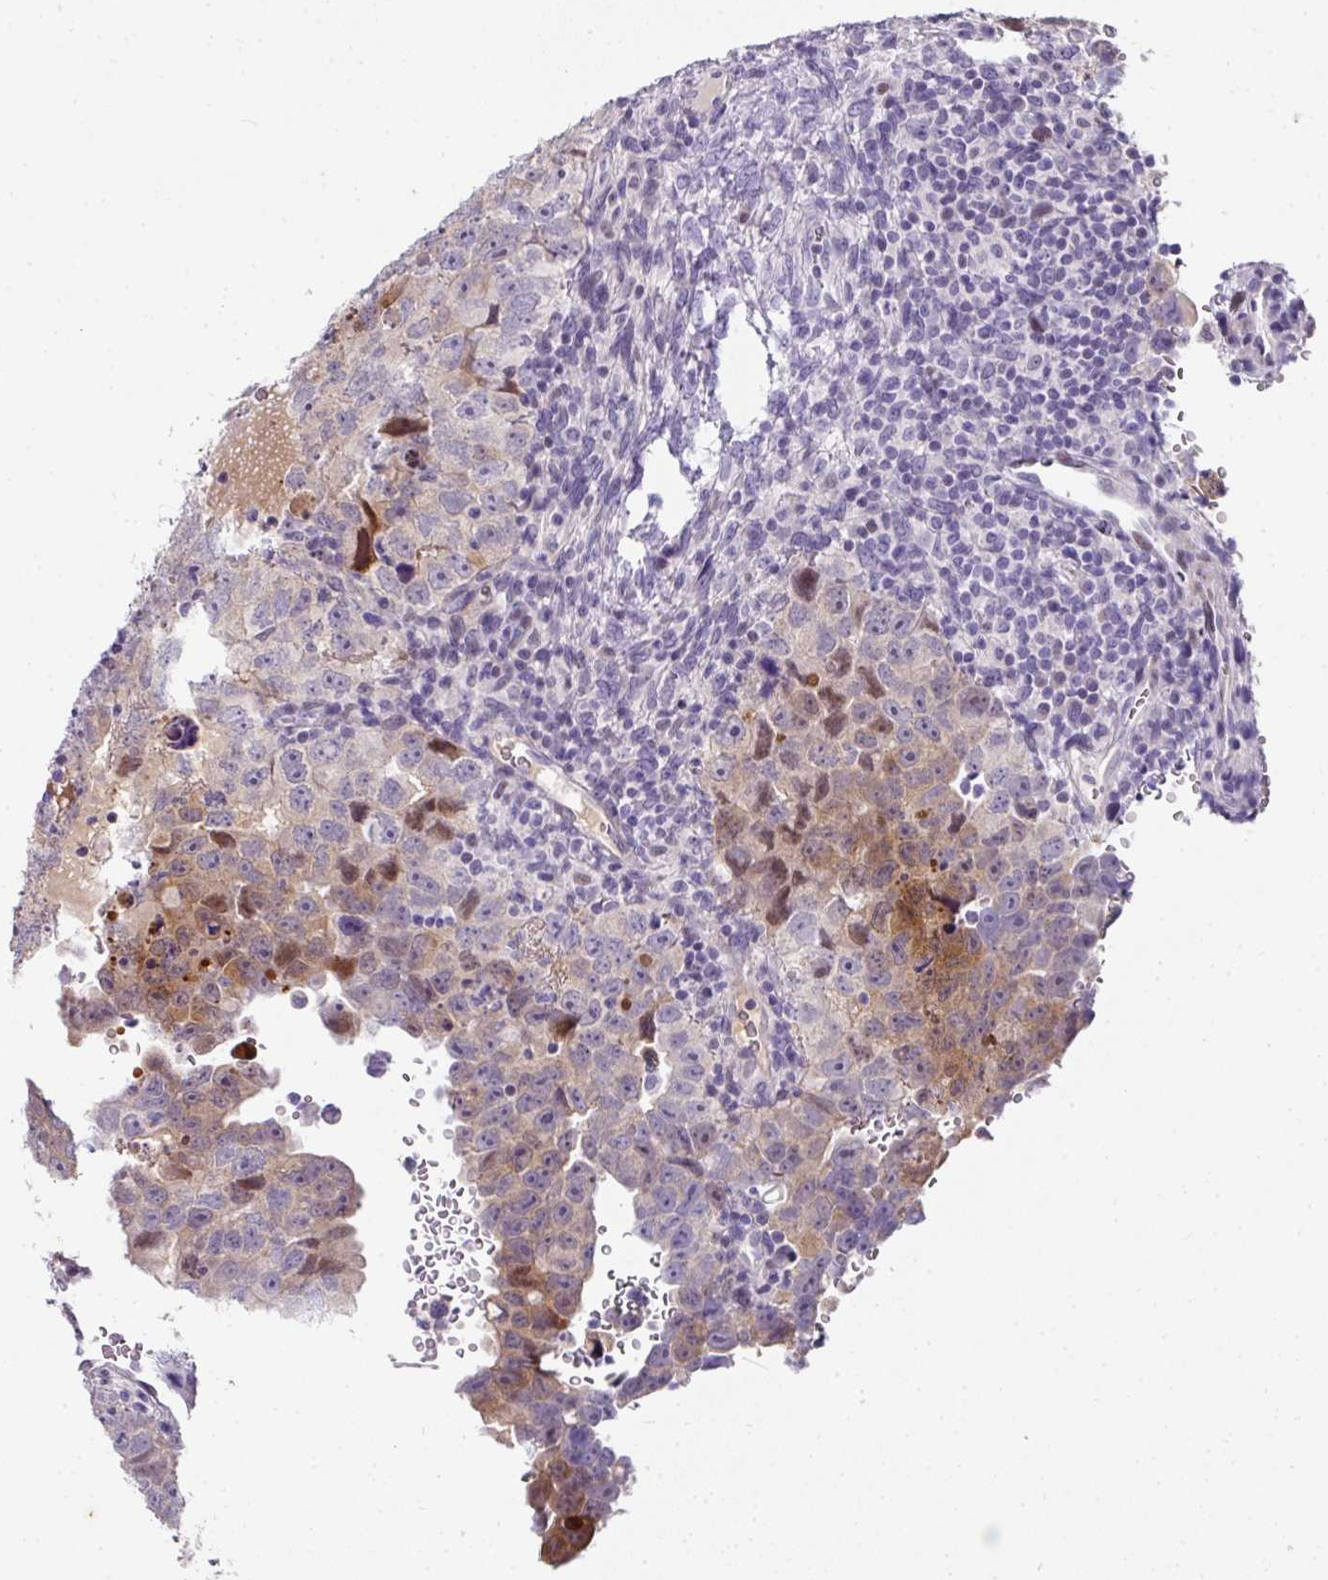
{"staining": {"intensity": "moderate", "quantity": "<25%", "location": "cytoplasmic/membranous,nuclear"}, "tissue": "testis cancer", "cell_type": "Tumor cells", "image_type": "cancer", "snomed": [{"axis": "morphology", "description": "Carcinoma, Embryonal, NOS"}, {"axis": "topography", "description": "Testis"}], "caption": "High-magnification brightfield microscopy of embryonal carcinoma (testis) stained with DAB (3,3'-diaminobenzidine) (brown) and counterstained with hematoxylin (blue). tumor cells exhibit moderate cytoplasmic/membranous and nuclear staining is appreciated in about<25% of cells.", "gene": "ANKRD18A", "patient": {"sex": "male", "age": 24}}